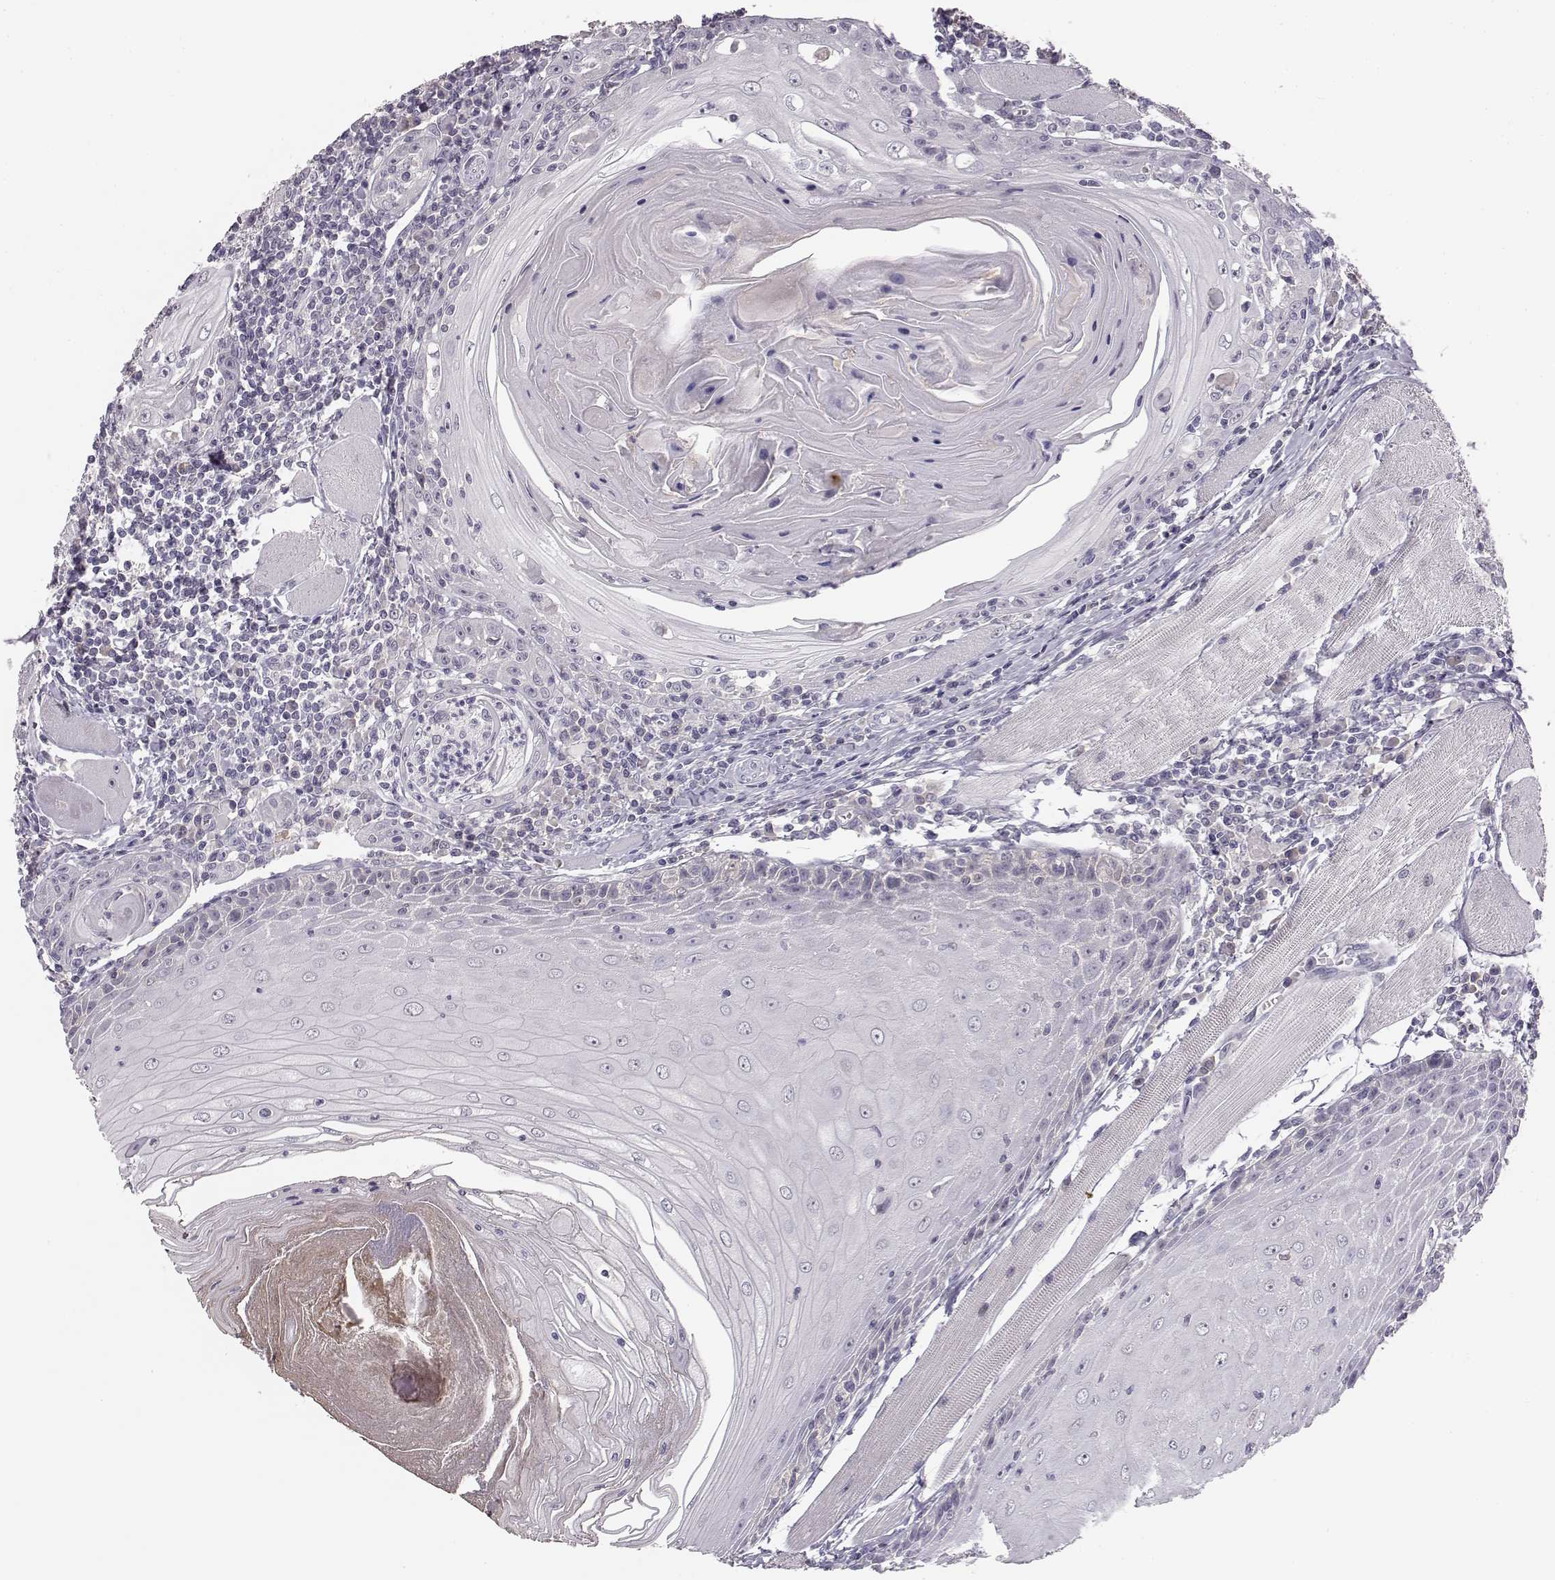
{"staining": {"intensity": "negative", "quantity": "none", "location": "none"}, "tissue": "head and neck cancer", "cell_type": "Tumor cells", "image_type": "cancer", "snomed": [{"axis": "morphology", "description": "Normal tissue, NOS"}, {"axis": "morphology", "description": "Squamous cell carcinoma, NOS"}, {"axis": "topography", "description": "Oral tissue"}, {"axis": "topography", "description": "Head-Neck"}], "caption": "Tumor cells show no significant staining in head and neck squamous cell carcinoma.", "gene": "BFSP2", "patient": {"sex": "male", "age": 52}}